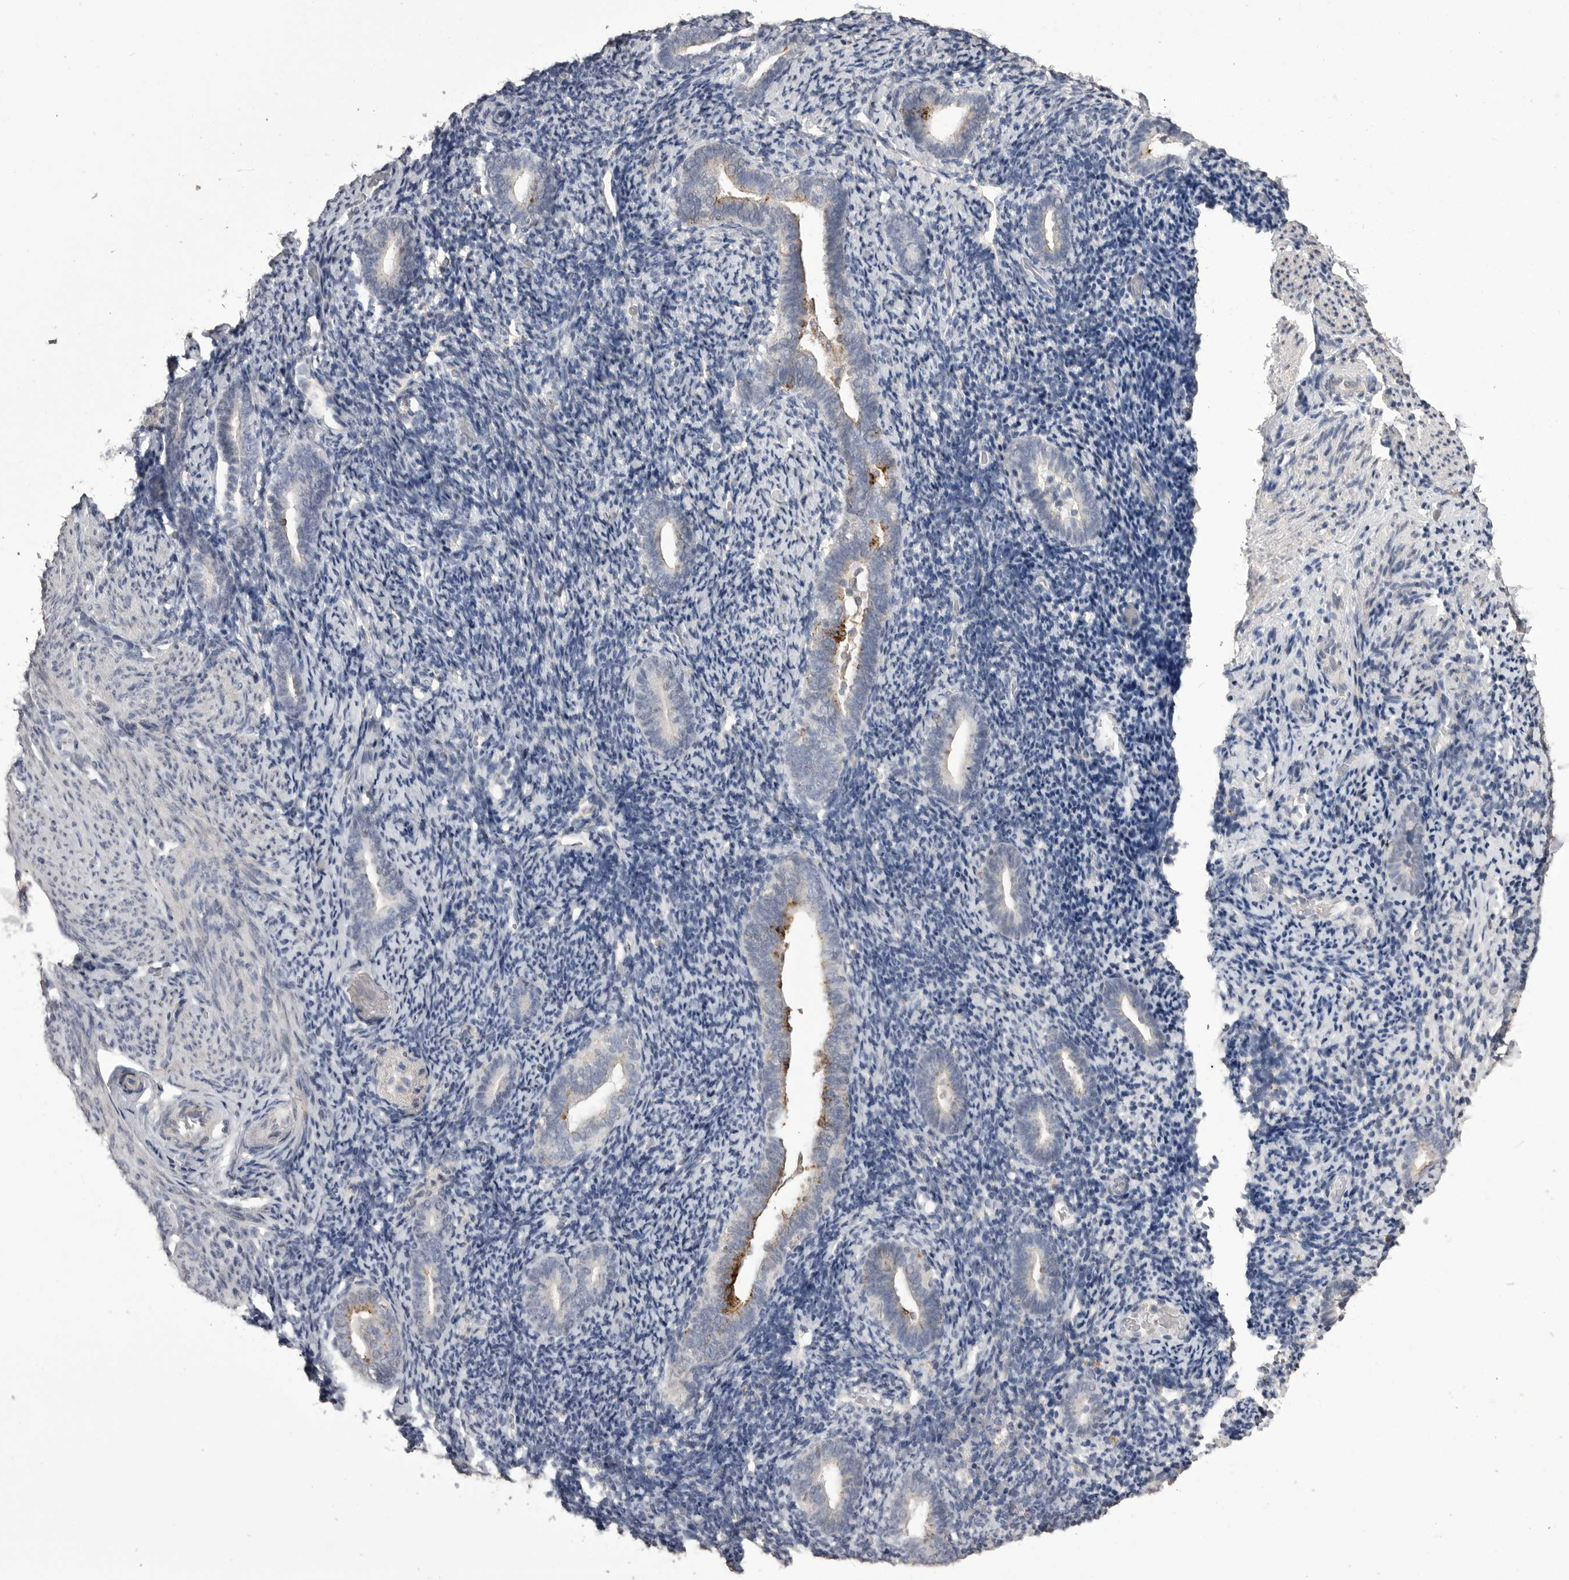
{"staining": {"intensity": "negative", "quantity": "none", "location": "none"}, "tissue": "endometrium", "cell_type": "Cells in endometrial stroma", "image_type": "normal", "snomed": [{"axis": "morphology", "description": "Normal tissue, NOS"}, {"axis": "topography", "description": "Endometrium"}], "caption": "DAB immunohistochemical staining of normal endometrium reveals no significant positivity in cells in endometrial stroma. (Stains: DAB immunohistochemistry with hematoxylin counter stain, Microscopy: brightfield microscopy at high magnification).", "gene": "MMP7", "patient": {"sex": "female", "age": 51}}